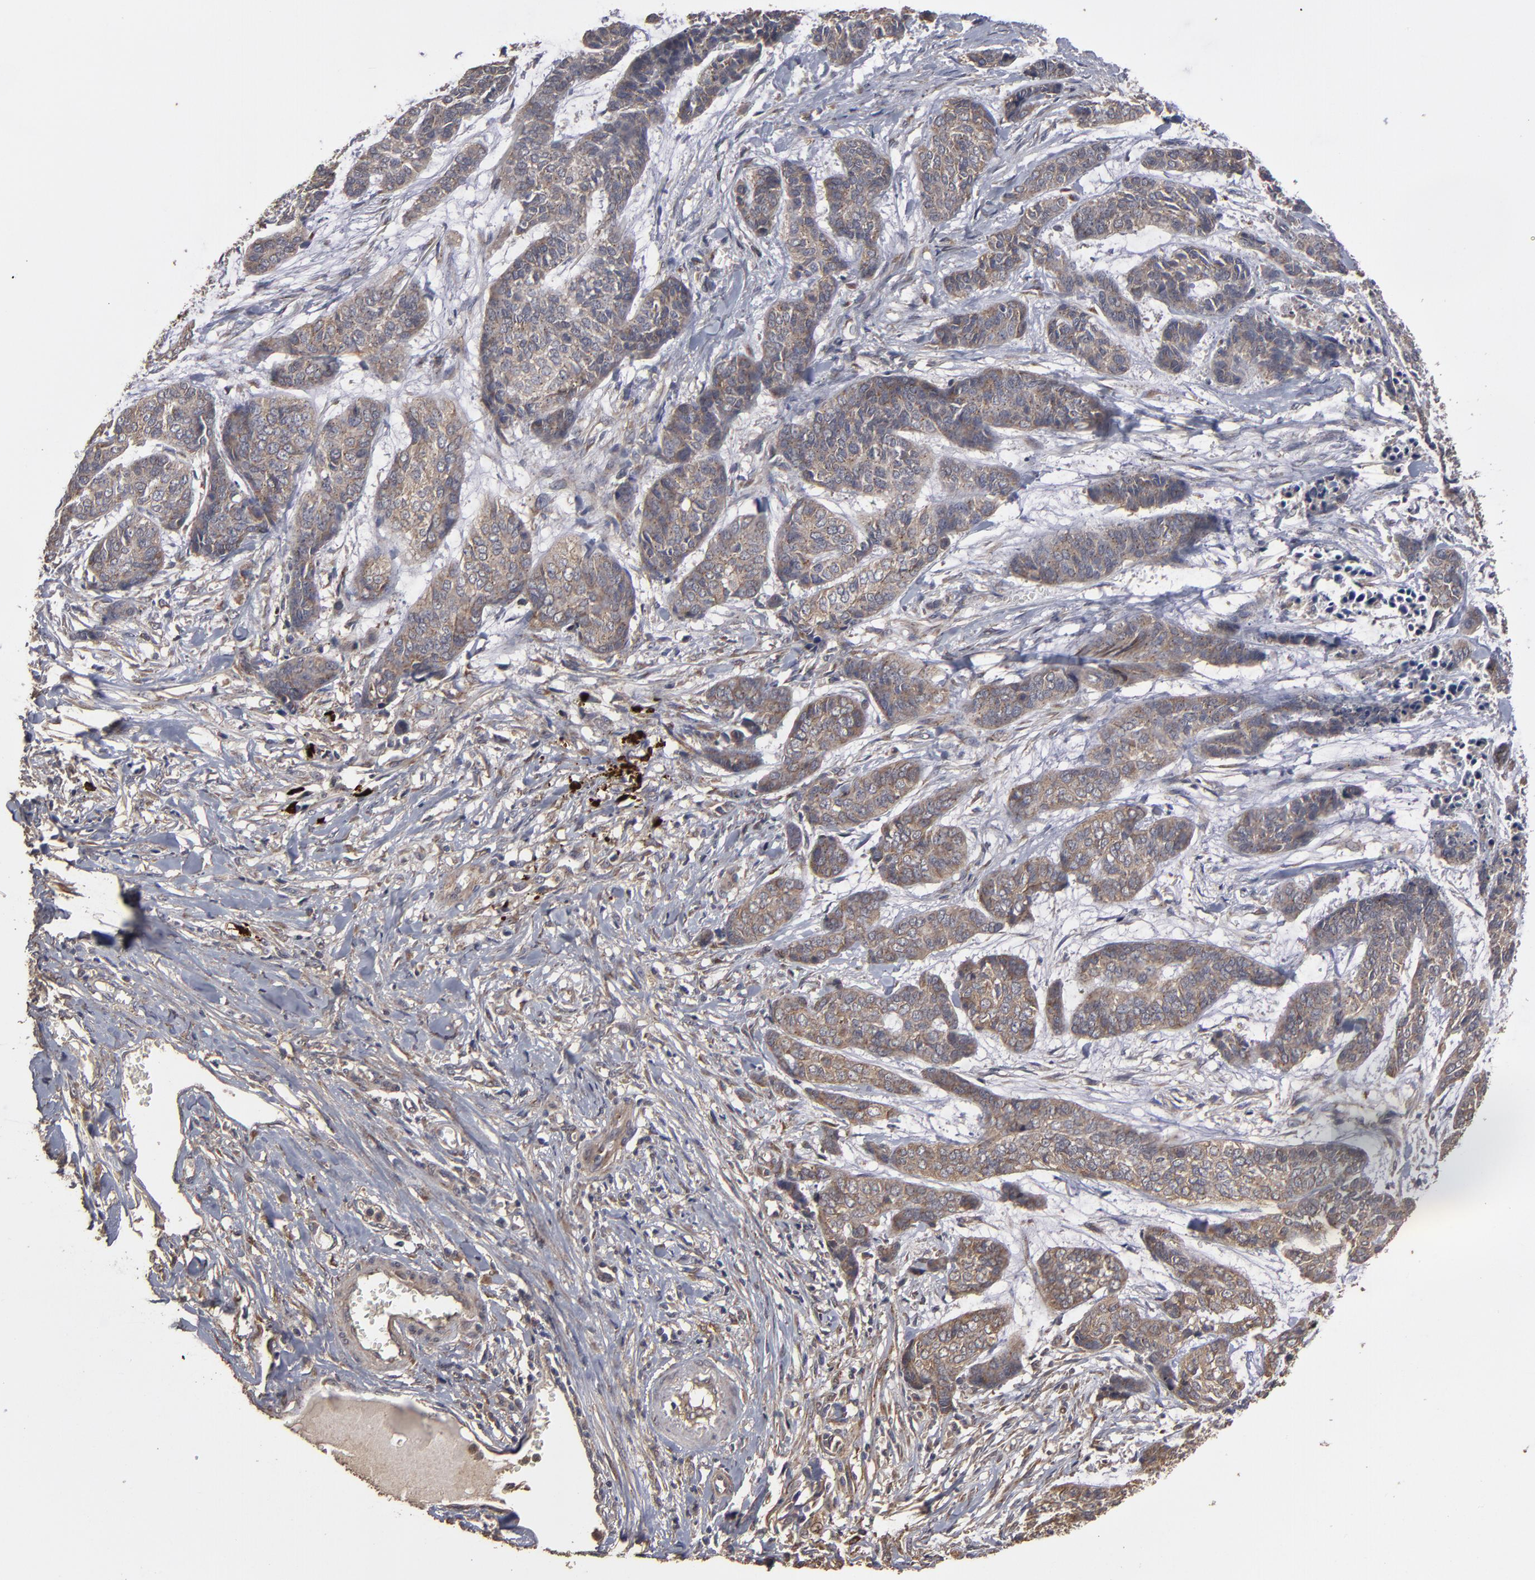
{"staining": {"intensity": "weak", "quantity": ">75%", "location": "cytoplasmic/membranous"}, "tissue": "skin cancer", "cell_type": "Tumor cells", "image_type": "cancer", "snomed": [{"axis": "morphology", "description": "Basal cell carcinoma"}, {"axis": "topography", "description": "Skin"}], "caption": "A brown stain highlights weak cytoplasmic/membranous staining of a protein in human skin cancer (basal cell carcinoma) tumor cells.", "gene": "MMP2", "patient": {"sex": "female", "age": 64}}